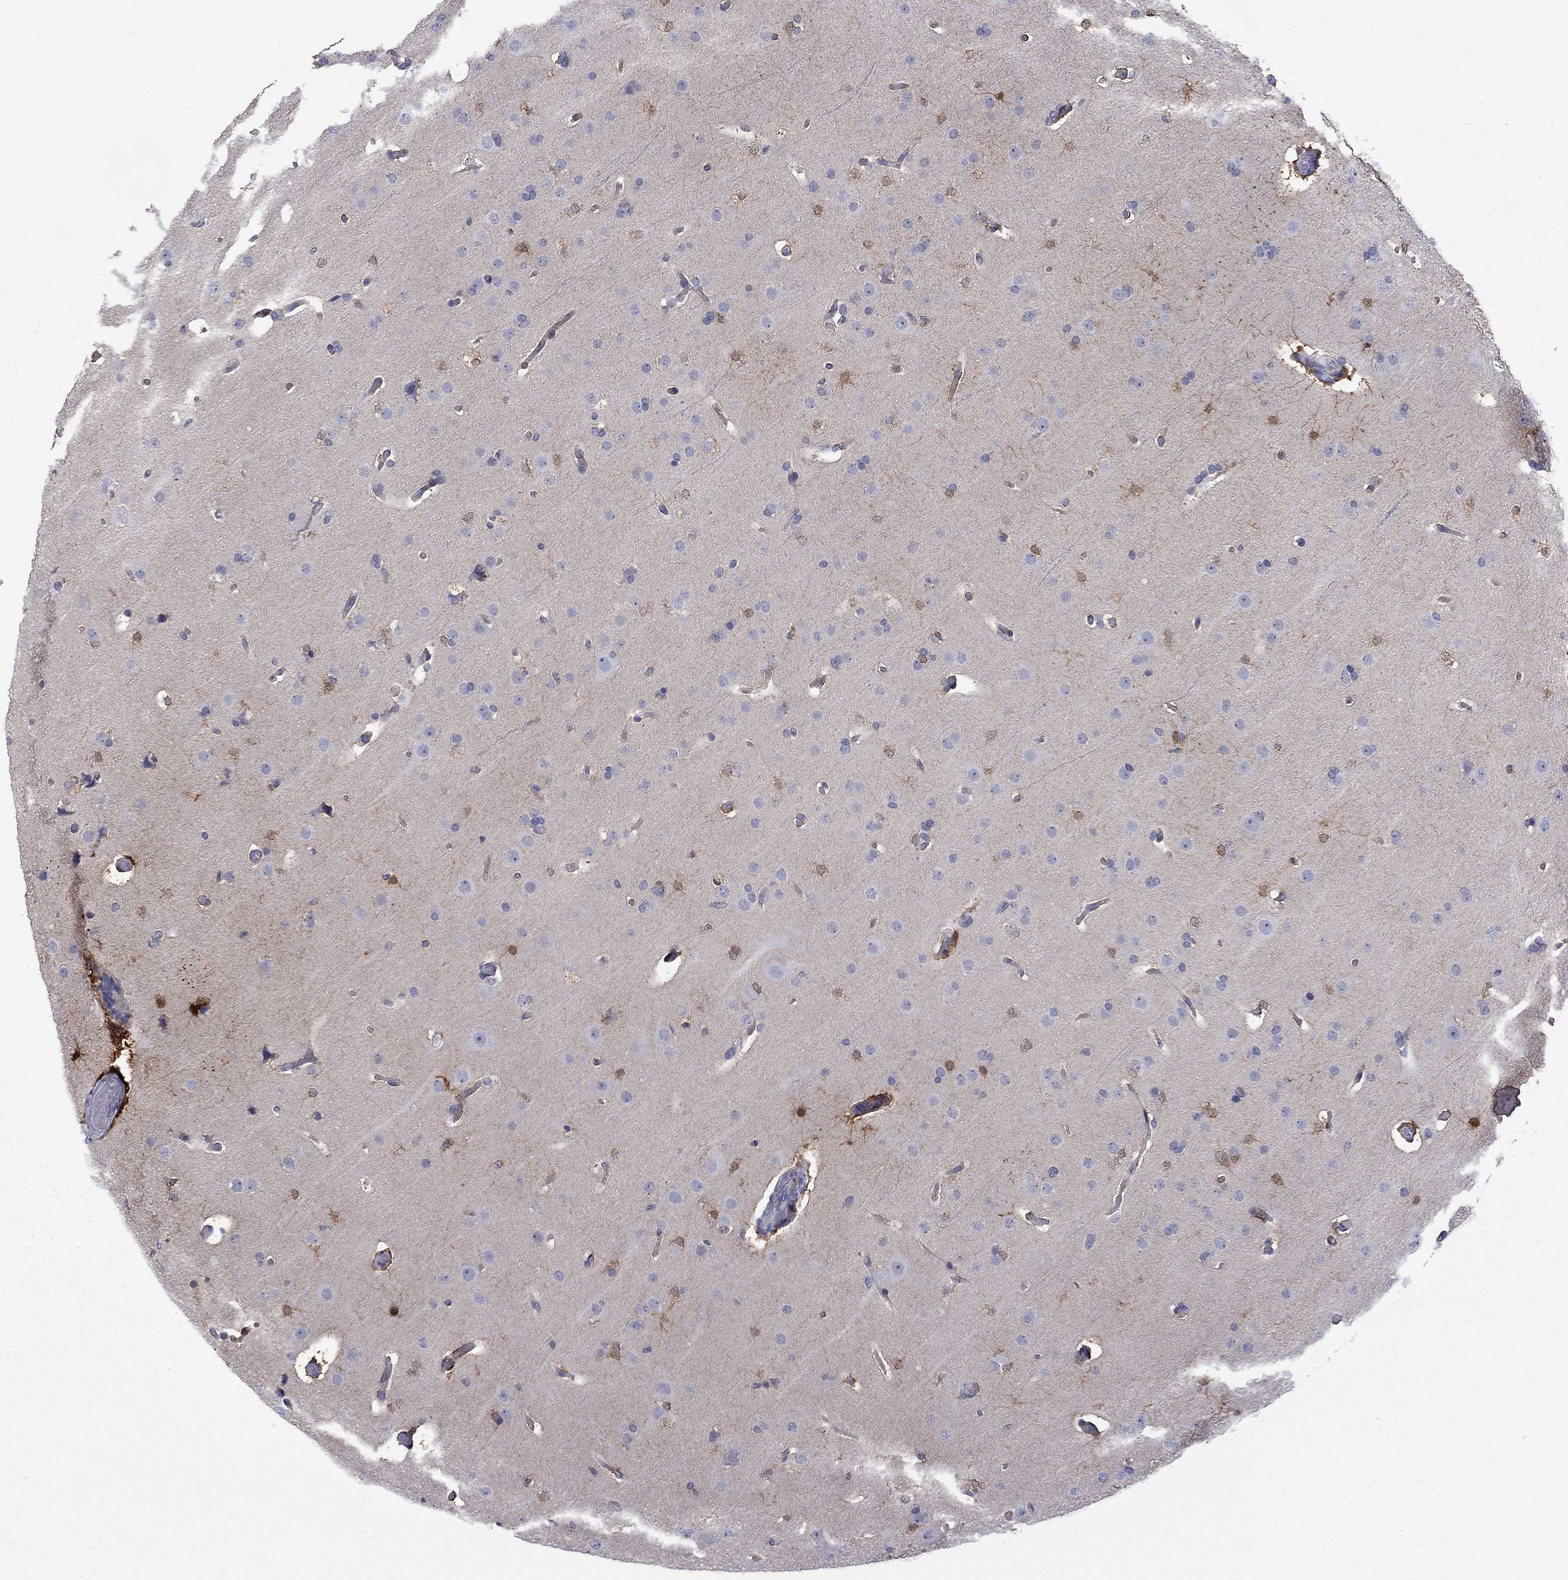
{"staining": {"intensity": "negative", "quantity": "none", "location": "none"}, "tissue": "glioma", "cell_type": "Tumor cells", "image_type": "cancer", "snomed": [{"axis": "morphology", "description": "Glioma, malignant, Low grade"}, {"axis": "topography", "description": "Brain"}], "caption": "Human glioma stained for a protein using immunohistochemistry (IHC) displays no staining in tumor cells.", "gene": "HKDC1", "patient": {"sex": "male", "age": 41}}